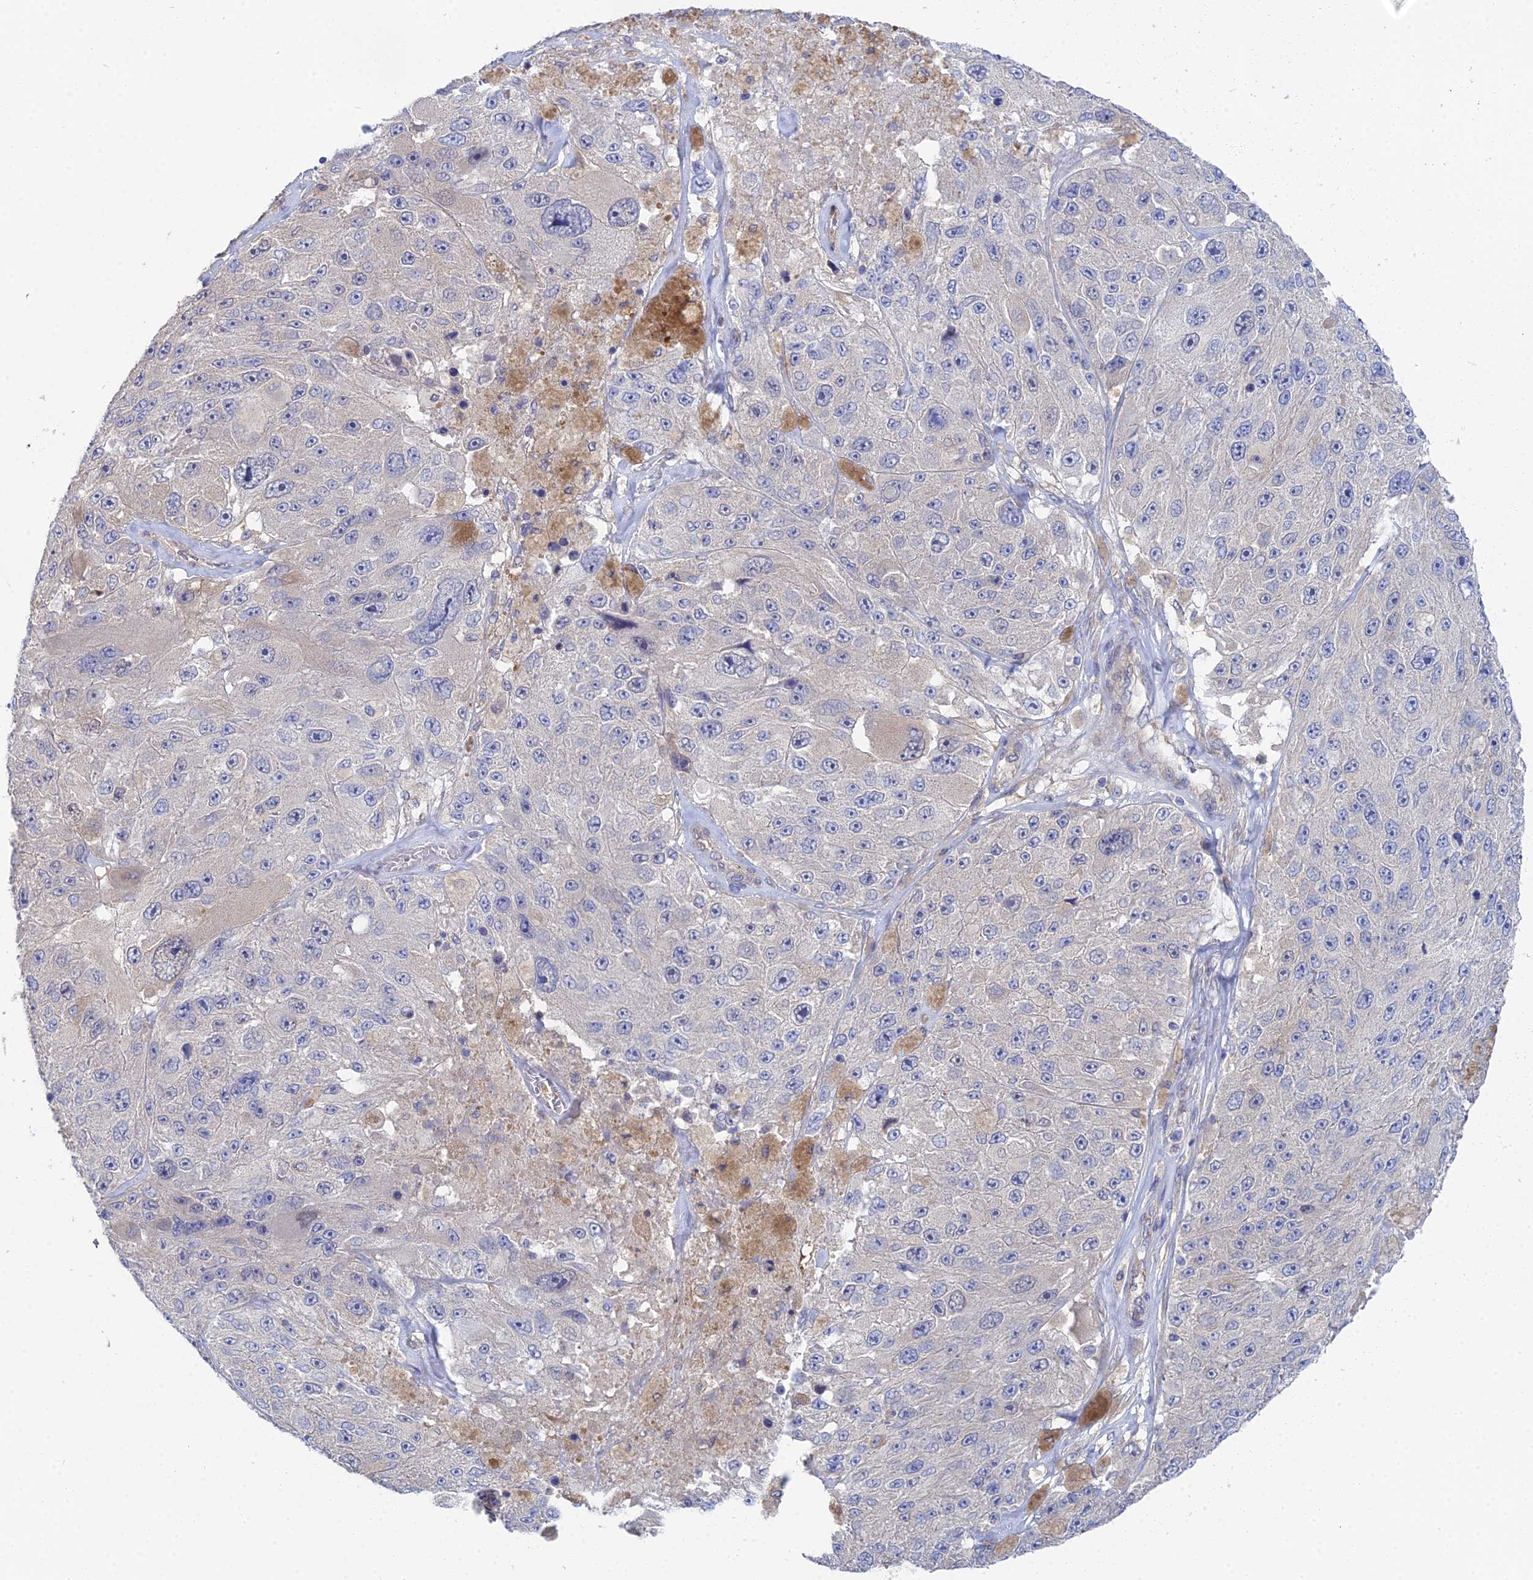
{"staining": {"intensity": "negative", "quantity": "none", "location": "none"}, "tissue": "melanoma", "cell_type": "Tumor cells", "image_type": "cancer", "snomed": [{"axis": "morphology", "description": "Malignant melanoma, Metastatic site"}, {"axis": "topography", "description": "Lymph node"}], "caption": "Immunohistochemistry of human melanoma displays no positivity in tumor cells. (DAB (3,3'-diaminobenzidine) IHC visualized using brightfield microscopy, high magnification).", "gene": "DNAH14", "patient": {"sex": "male", "age": 62}}